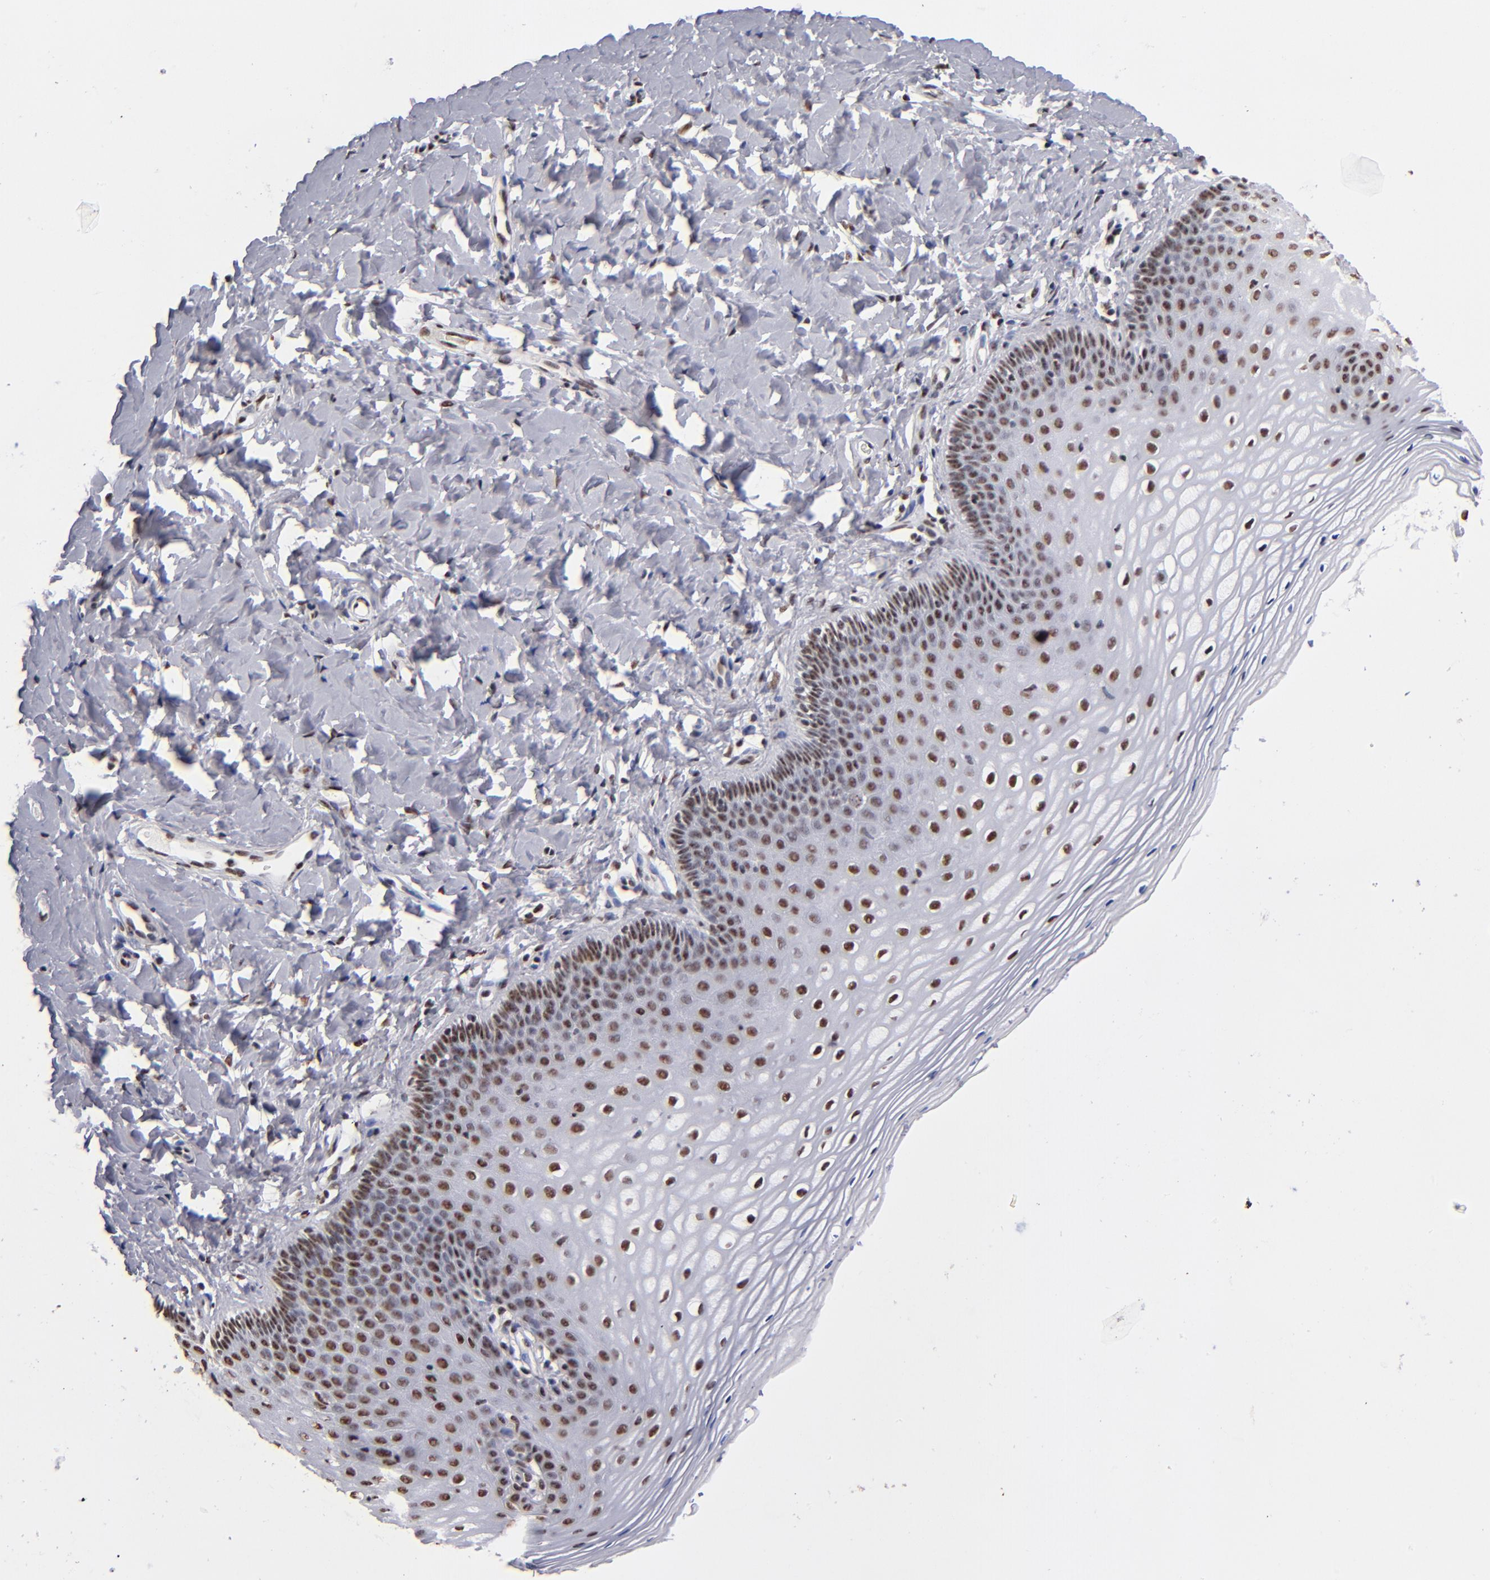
{"staining": {"intensity": "strong", "quantity": ">75%", "location": "nuclear"}, "tissue": "vagina", "cell_type": "Squamous epithelial cells", "image_type": "normal", "snomed": [{"axis": "morphology", "description": "Normal tissue, NOS"}, {"axis": "topography", "description": "Vagina"}], "caption": "The image exhibits staining of benign vagina, revealing strong nuclear protein positivity (brown color) within squamous epithelial cells.", "gene": "MN1", "patient": {"sex": "female", "age": 55}}